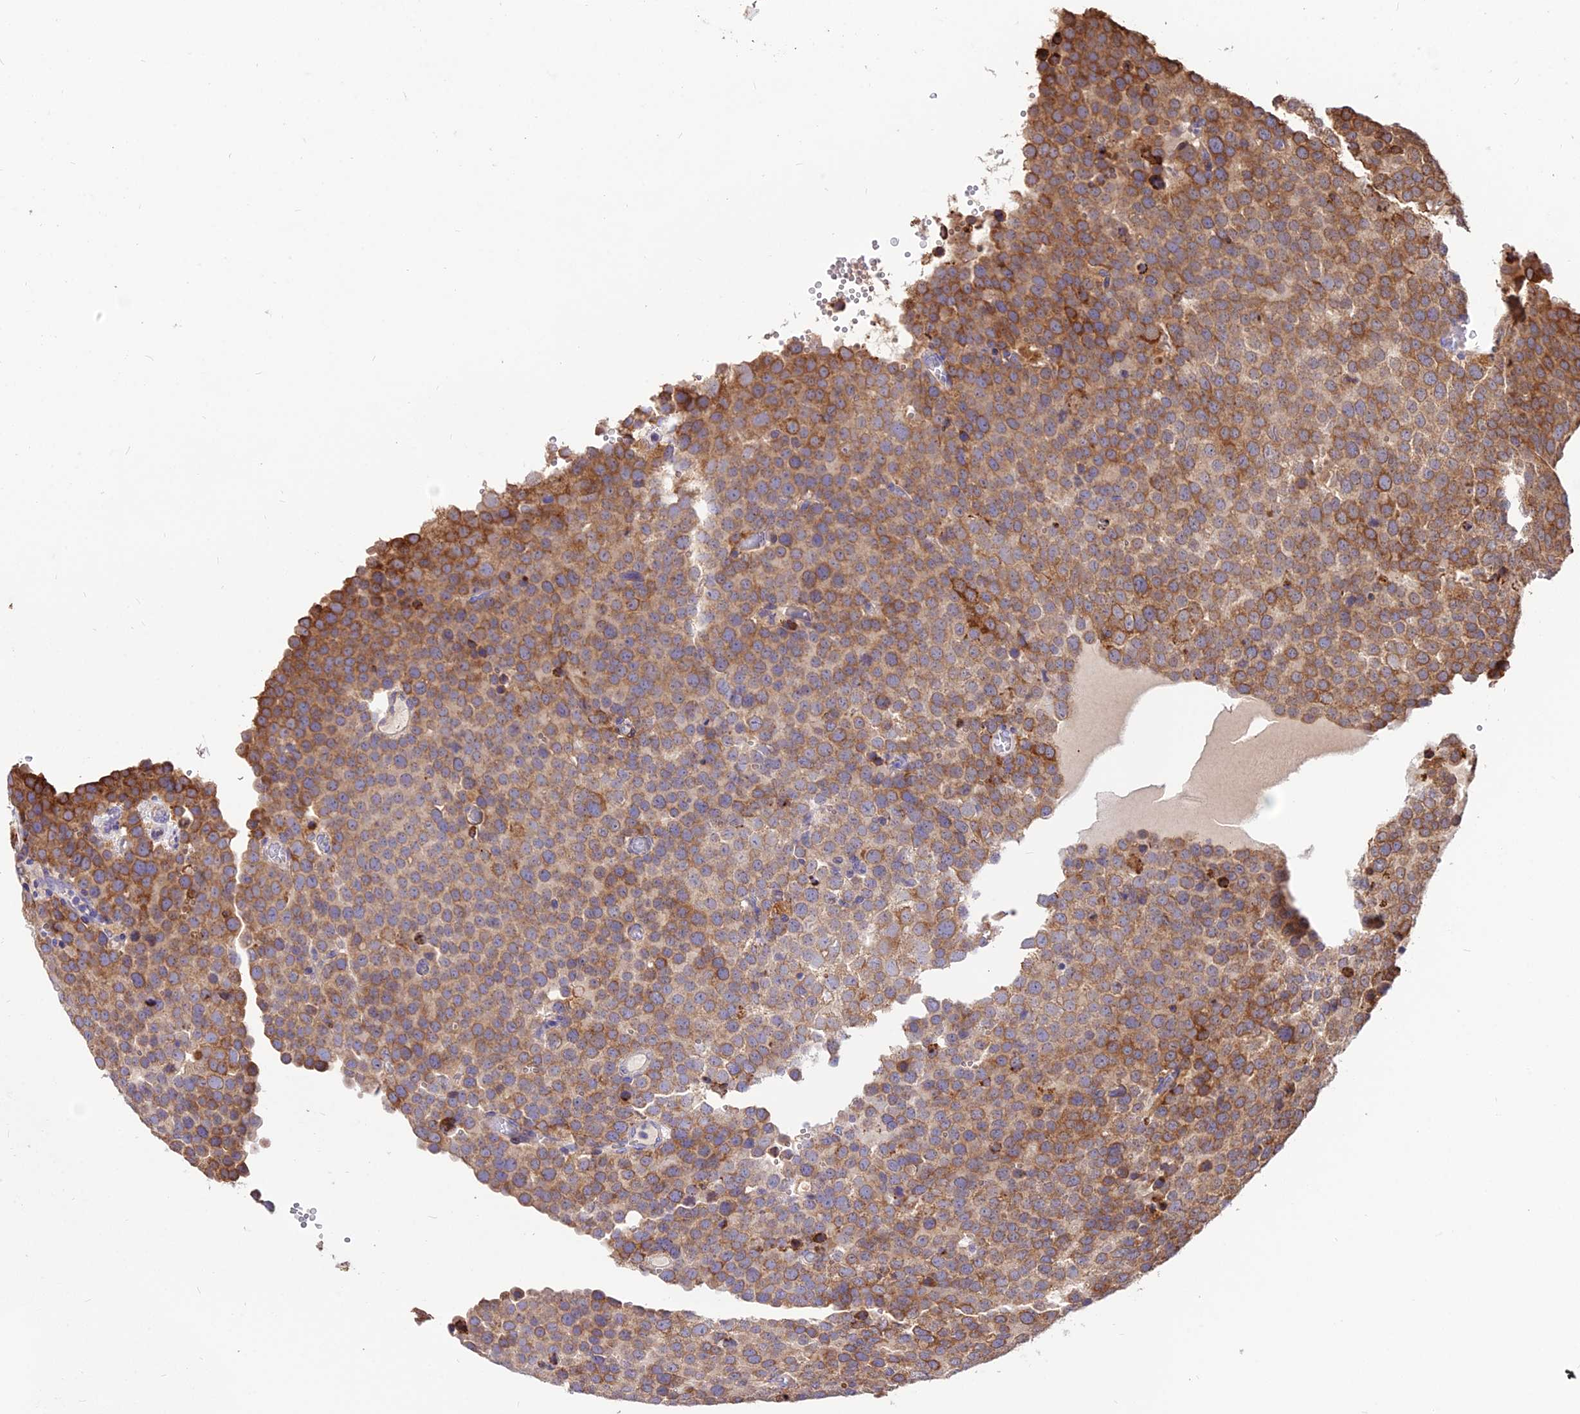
{"staining": {"intensity": "moderate", "quantity": ">75%", "location": "cytoplasmic/membranous"}, "tissue": "testis cancer", "cell_type": "Tumor cells", "image_type": "cancer", "snomed": [{"axis": "morphology", "description": "Normal tissue, NOS"}, {"axis": "morphology", "description": "Seminoma, NOS"}, {"axis": "topography", "description": "Testis"}], "caption": "This is an image of immunohistochemistry staining of testis cancer, which shows moderate expression in the cytoplasmic/membranous of tumor cells.", "gene": "ROCK1", "patient": {"sex": "male", "age": 71}}